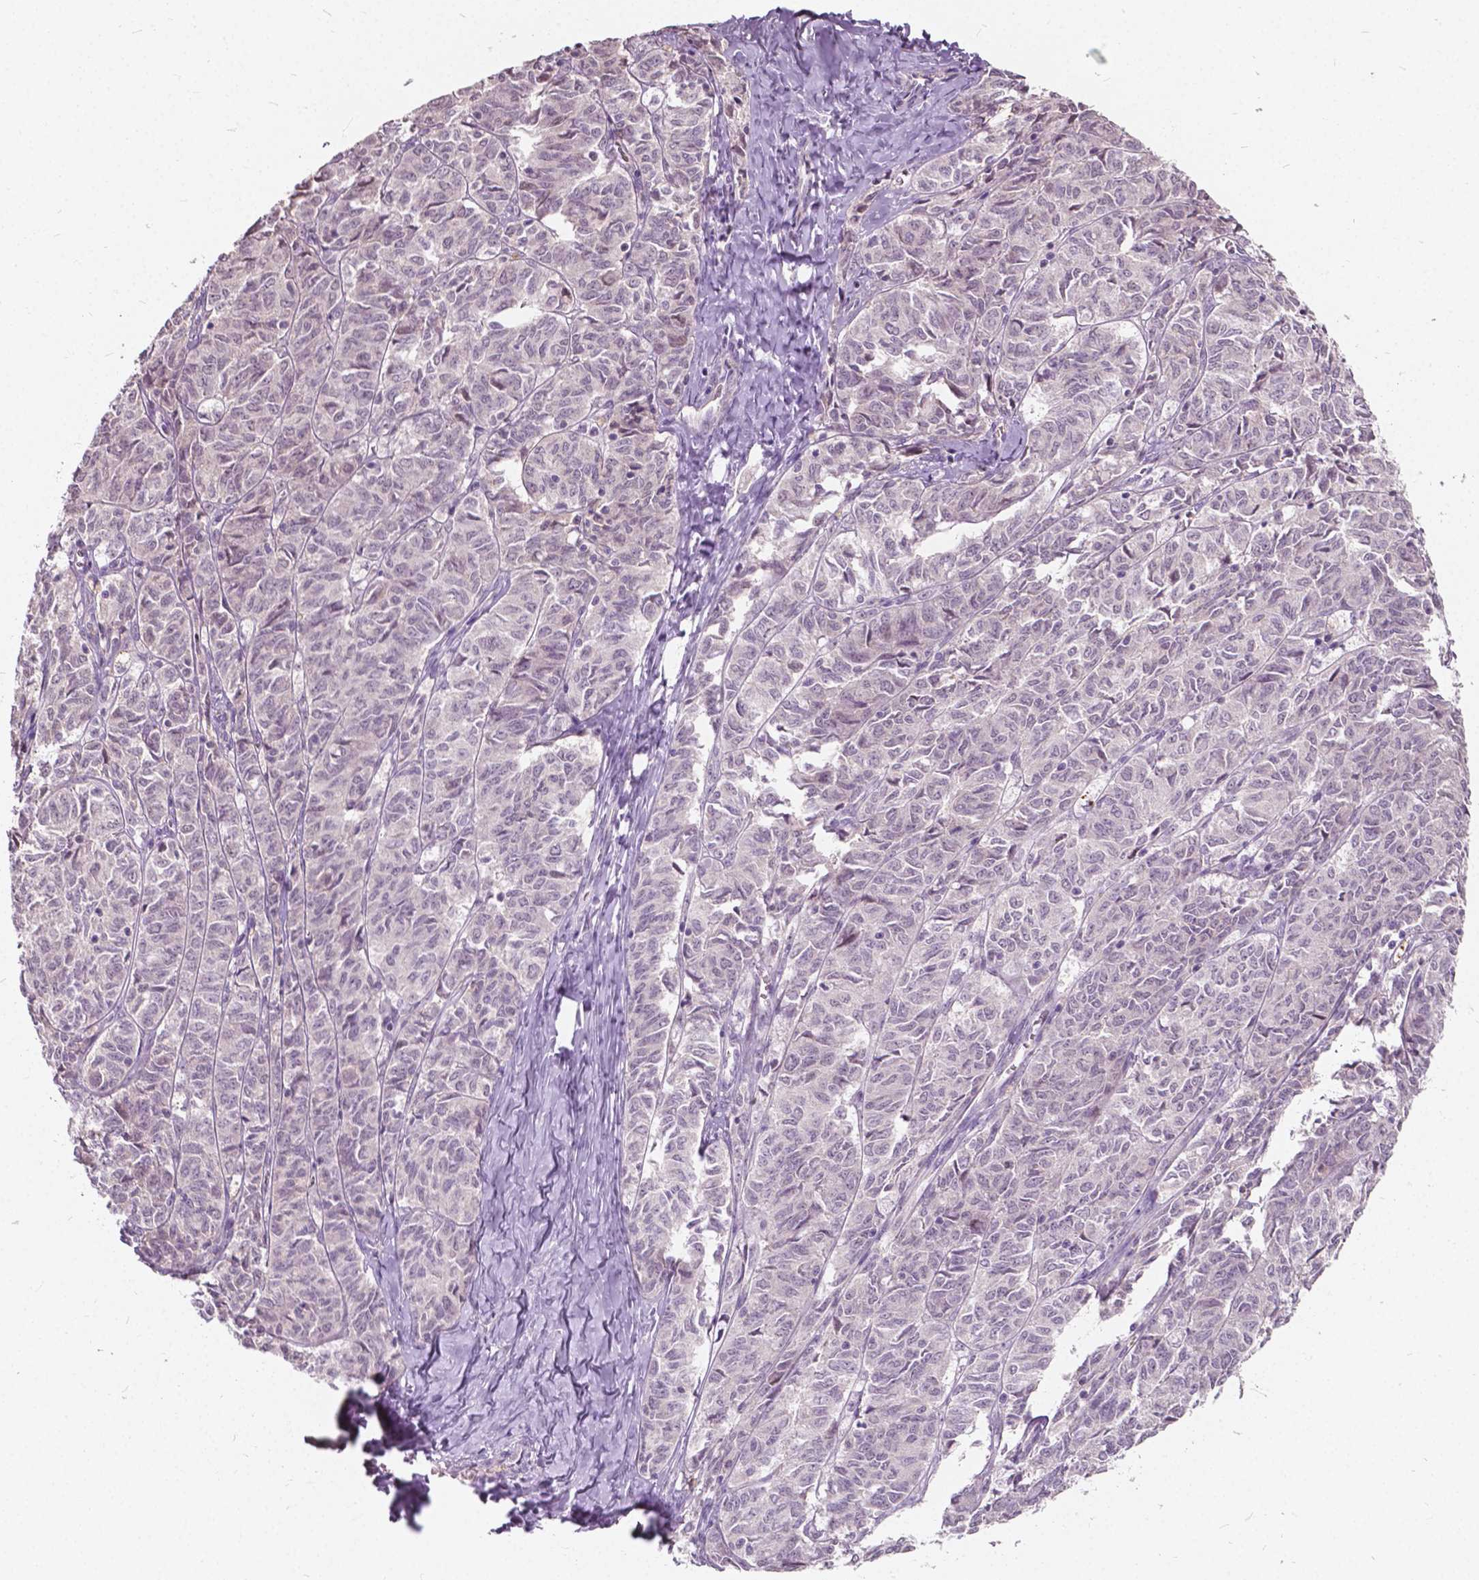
{"staining": {"intensity": "negative", "quantity": "none", "location": "none"}, "tissue": "ovarian cancer", "cell_type": "Tumor cells", "image_type": "cancer", "snomed": [{"axis": "morphology", "description": "Carcinoma, endometroid"}, {"axis": "topography", "description": "Ovary"}], "caption": "High power microscopy photomicrograph of an immunohistochemistry histopathology image of ovarian cancer (endometroid carcinoma), revealing no significant staining in tumor cells.", "gene": "DLX6", "patient": {"sex": "female", "age": 80}}